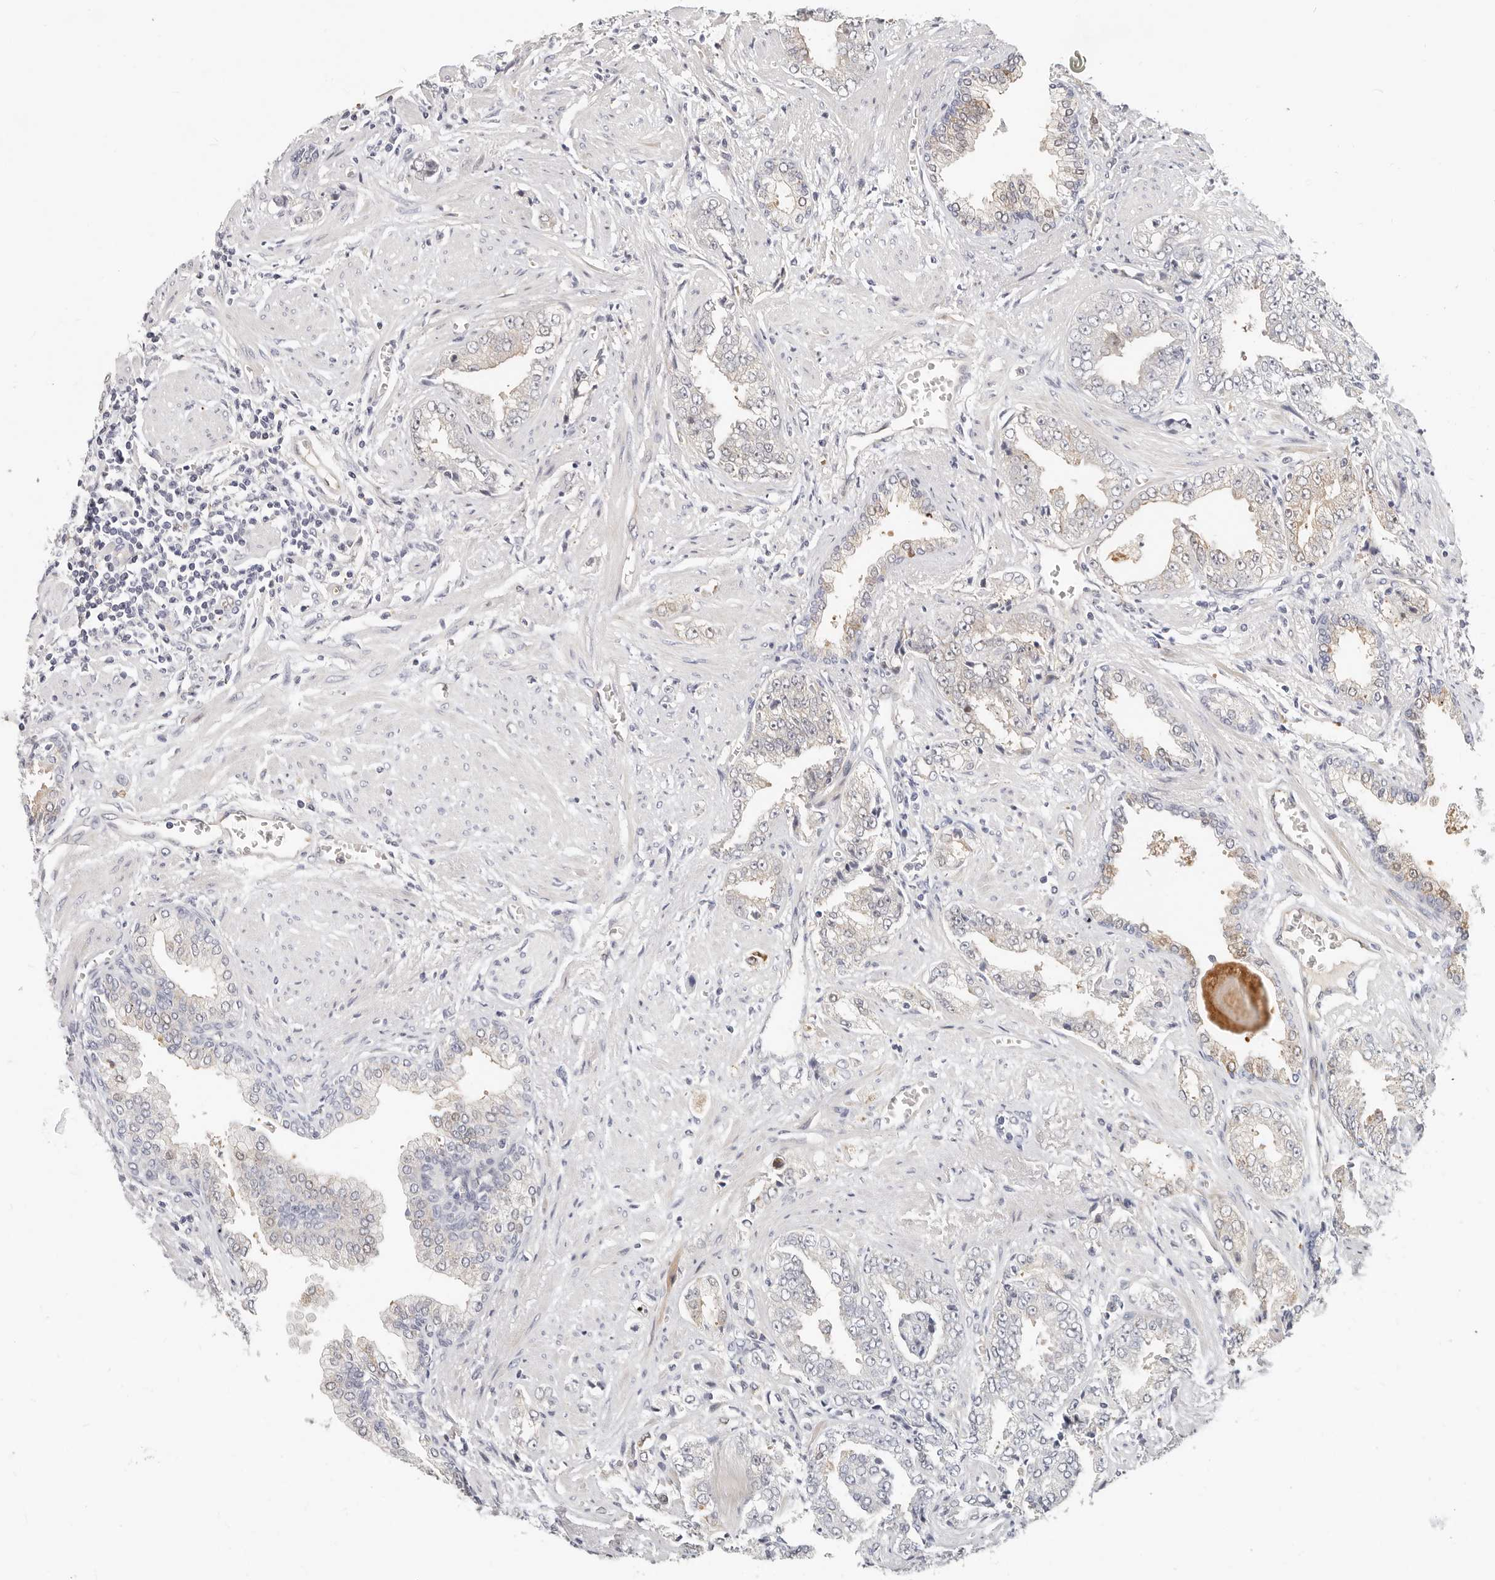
{"staining": {"intensity": "weak", "quantity": "25%-75%", "location": "cytoplasmic/membranous"}, "tissue": "prostate cancer", "cell_type": "Tumor cells", "image_type": "cancer", "snomed": [{"axis": "morphology", "description": "Adenocarcinoma, High grade"}, {"axis": "topography", "description": "Prostate"}], "caption": "Prostate cancer (high-grade adenocarcinoma) stained for a protein (brown) demonstrates weak cytoplasmic/membranous positive staining in about 25%-75% of tumor cells.", "gene": "ZRANB1", "patient": {"sex": "male", "age": 71}}